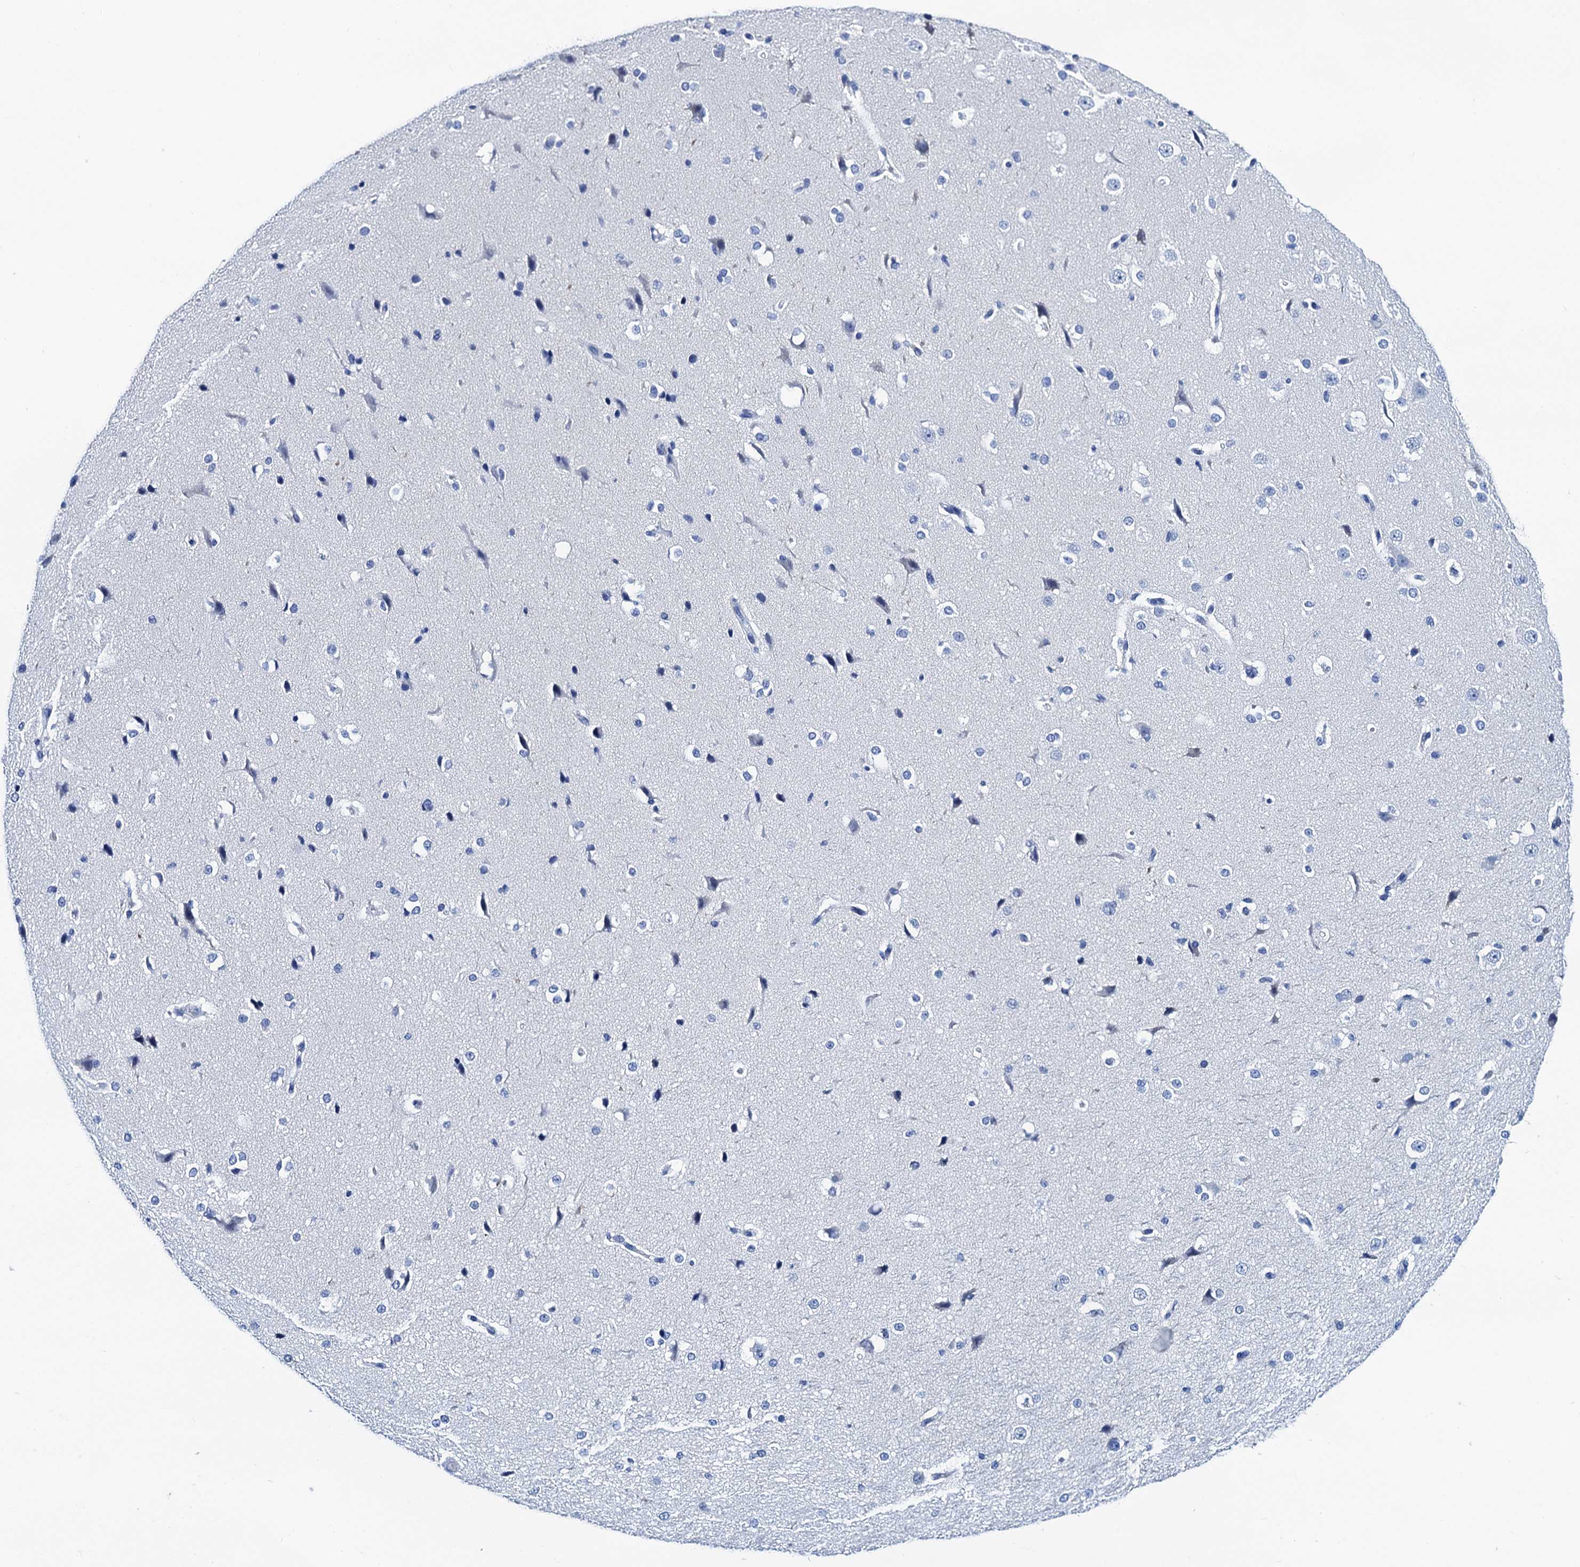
{"staining": {"intensity": "negative", "quantity": "none", "location": "none"}, "tissue": "cerebral cortex", "cell_type": "Endothelial cells", "image_type": "normal", "snomed": [{"axis": "morphology", "description": "Normal tissue, NOS"}, {"axis": "morphology", "description": "Developmental malformation"}, {"axis": "topography", "description": "Cerebral cortex"}], "caption": "Immunohistochemistry (IHC) of benign cerebral cortex demonstrates no positivity in endothelial cells. Brightfield microscopy of immunohistochemistry (IHC) stained with DAB (3,3'-diaminobenzidine) (brown) and hematoxylin (blue), captured at high magnification.", "gene": "LYPD3", "patient": {"sex": "female", "age": 30}}